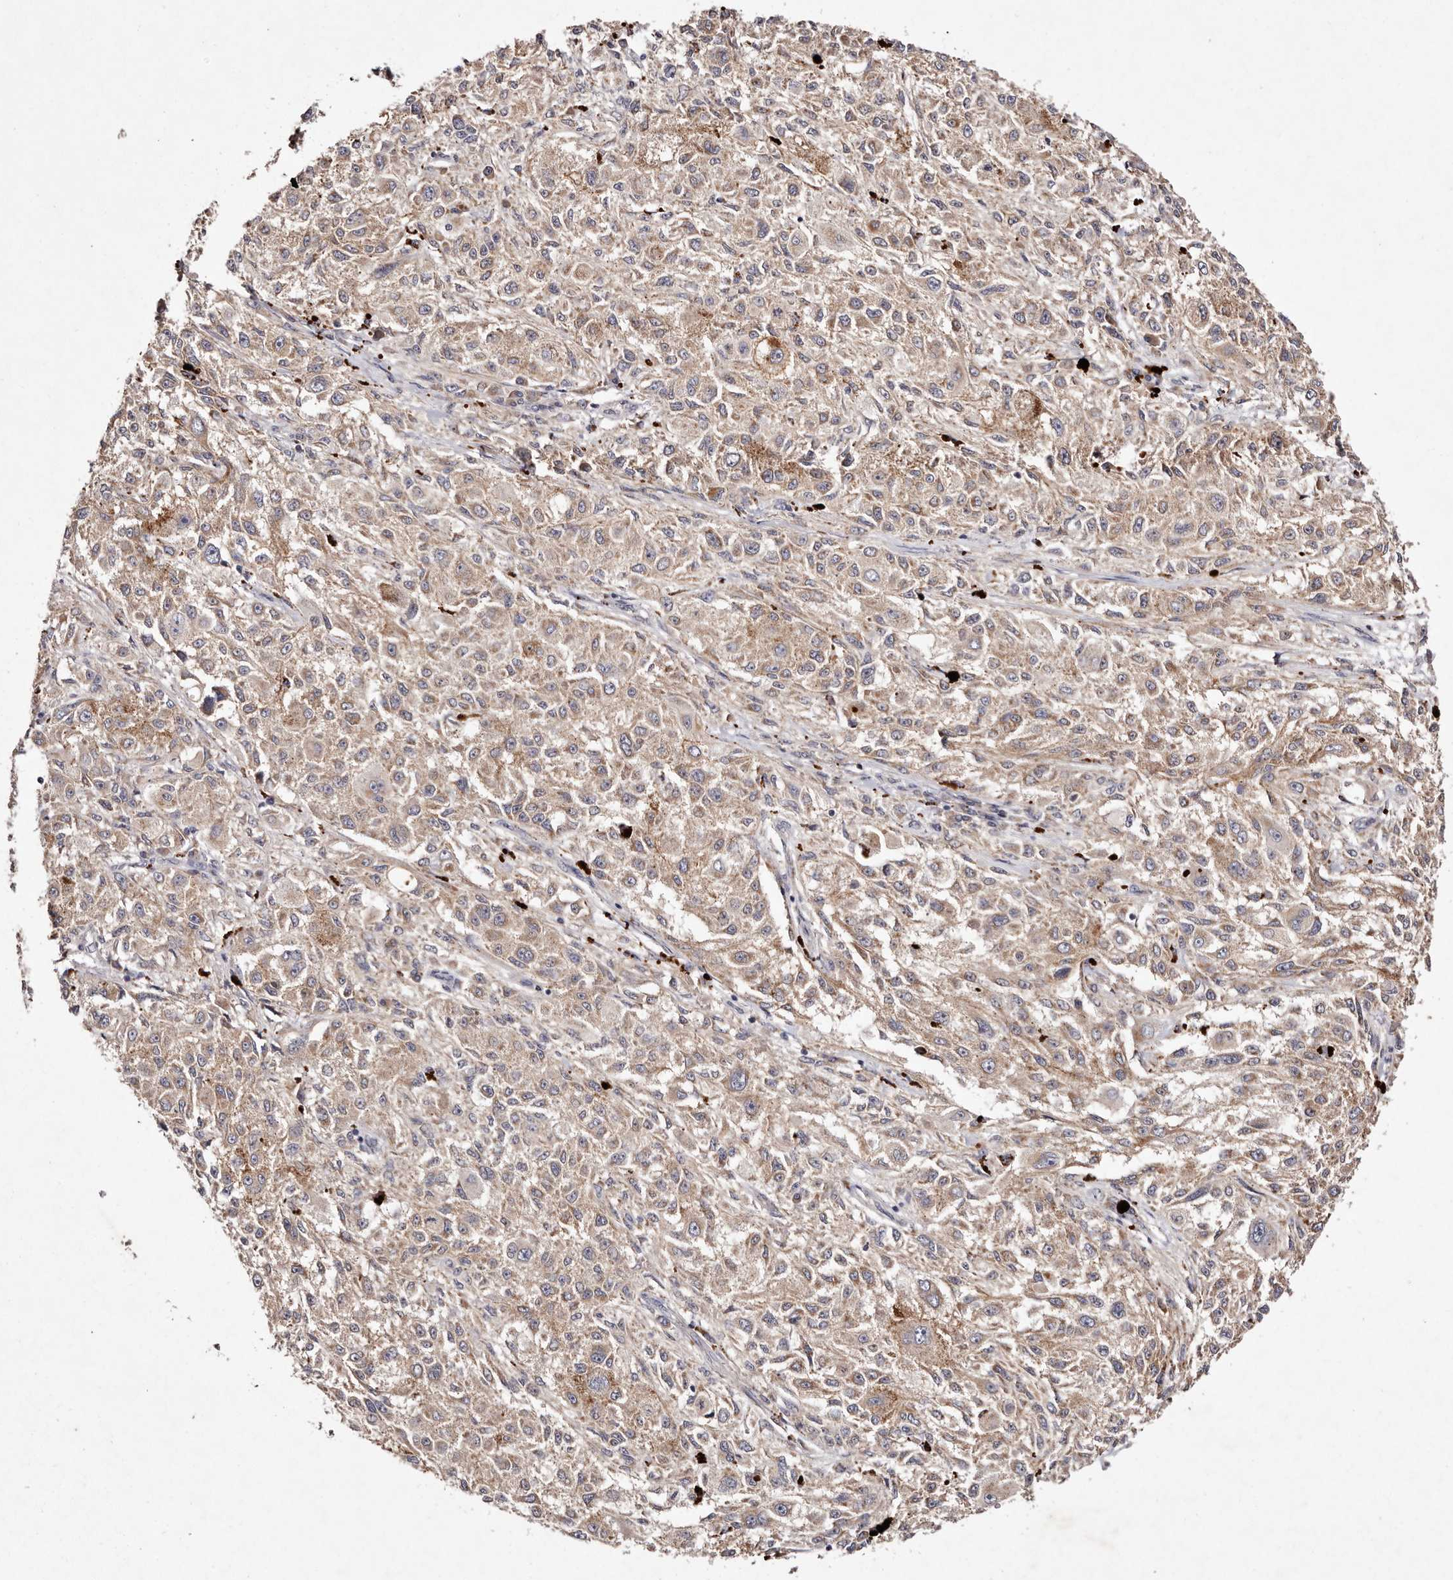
{"staining": {"intensity": "weak", "quantity": ">75%", "location": "cytoplasmic/membranous"}, "tissue": "melanoma", "cell_type": "Tumor cells", "image_type": "cancer", "snomed": [{"axis": "morphology", "description": "Necrosis, NOS"}, {"axis": "morphology", "description": "Malignant melanoma, NOS"}, {"axis": "topography", "description": "Skin"}], "caption": "Brown immunohistochemical staining in malignant melanoma shows weak cytoplasmic/membranous expression in approximately >75% of tumor cells. (Brightfield microscopy of DAB IHC at high magnification).", "gene": "TSC2", "patient": {"sex": "female", "age": 87}}